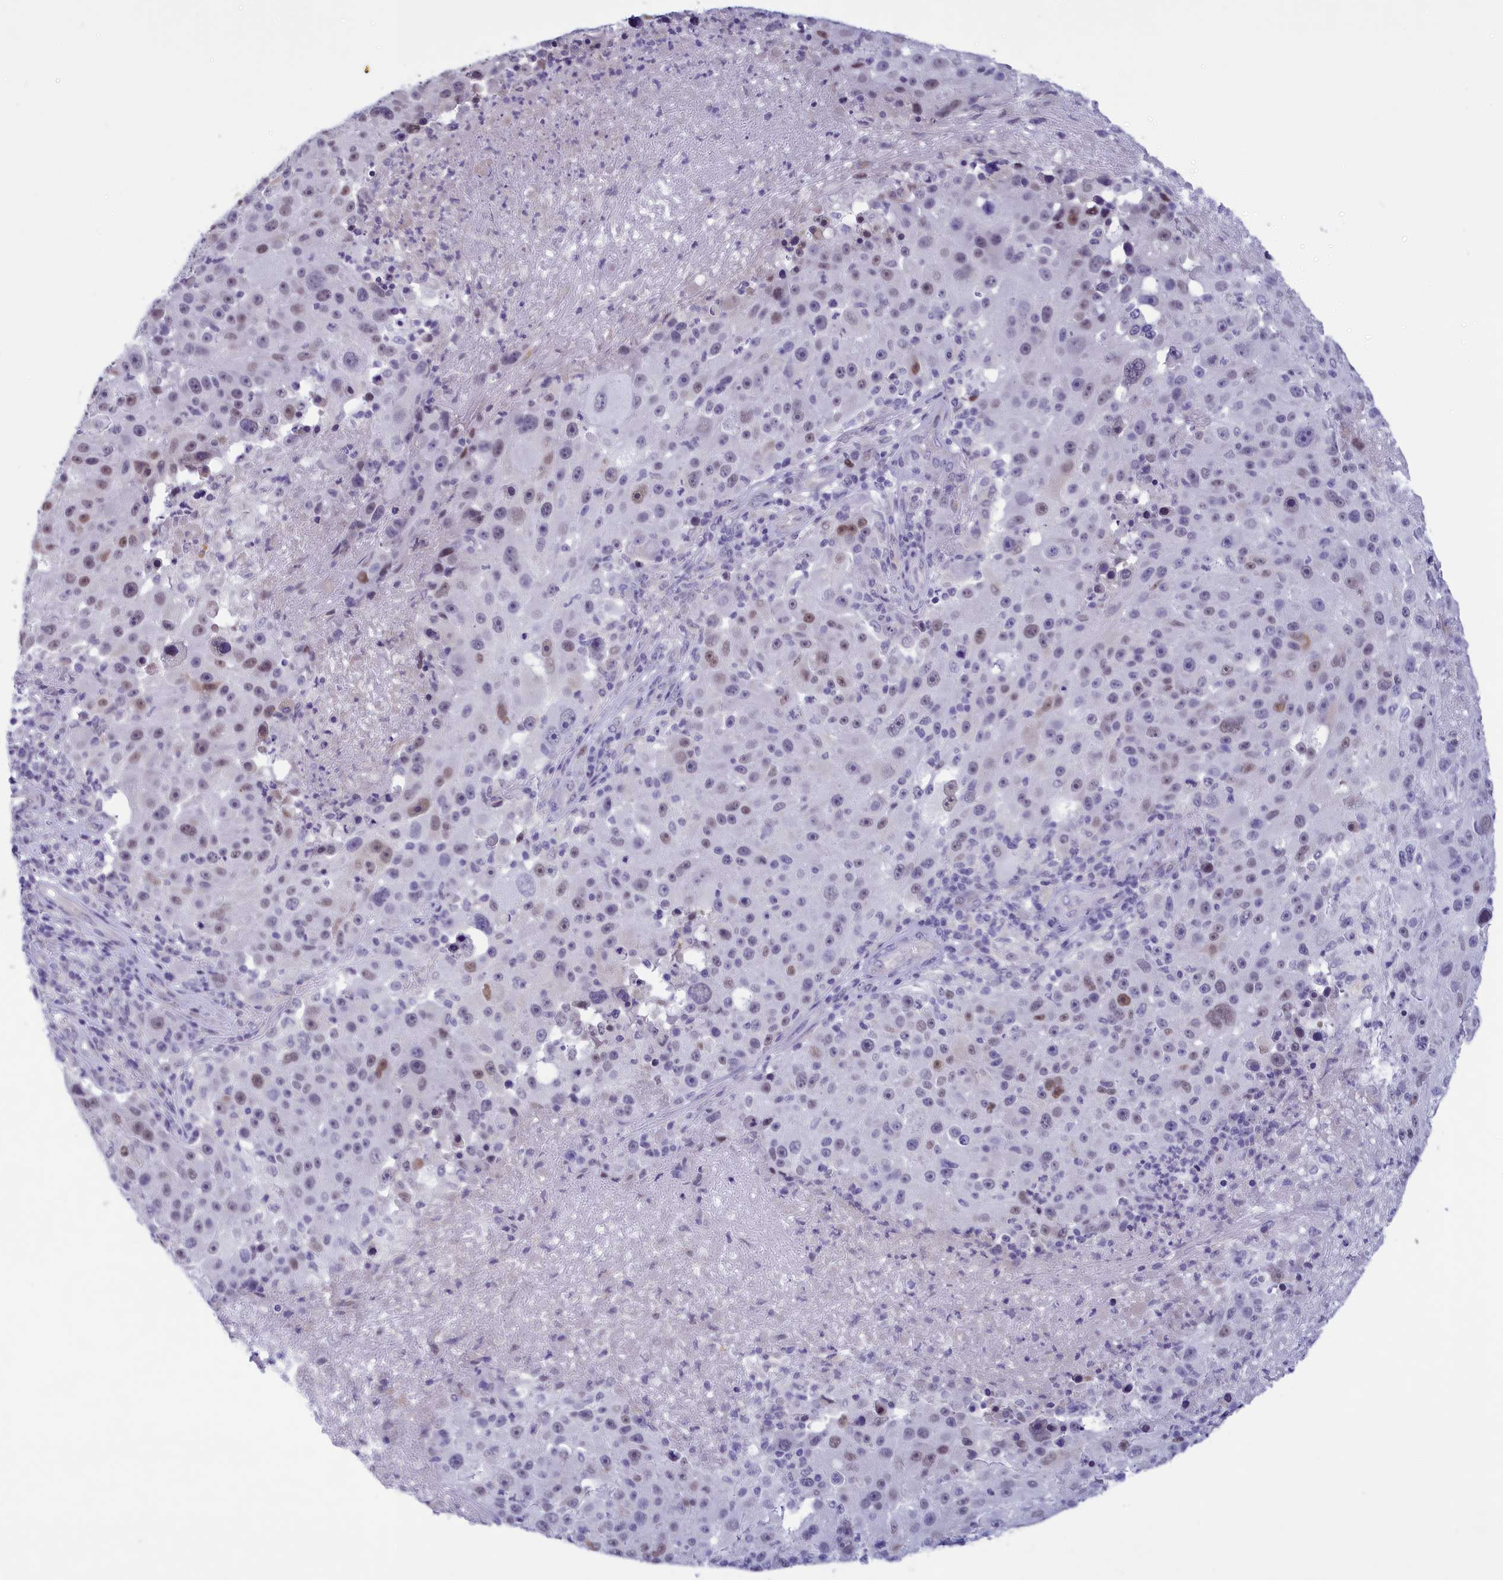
{"staining": {"intensity": "moderate", "quantity": "<25%", "location": "nuclear"}, "tissue": "melanoma", "cell_type": "Tumor cells", "image_type": "cancer", "snomed": [{"axis": "morphology", "description": "Malignant melanoma, NOS"}, {"axis": "topography", "description": "Skin"}], "caption": "IHC micrograph of human malignant melanoma stained for a protein (brown), which exhibits low levels of moderate nuclear staining in about <25% of tumor cells.", "gene": "ELOA2", "patient": {"sex": "male", "age": 53}}